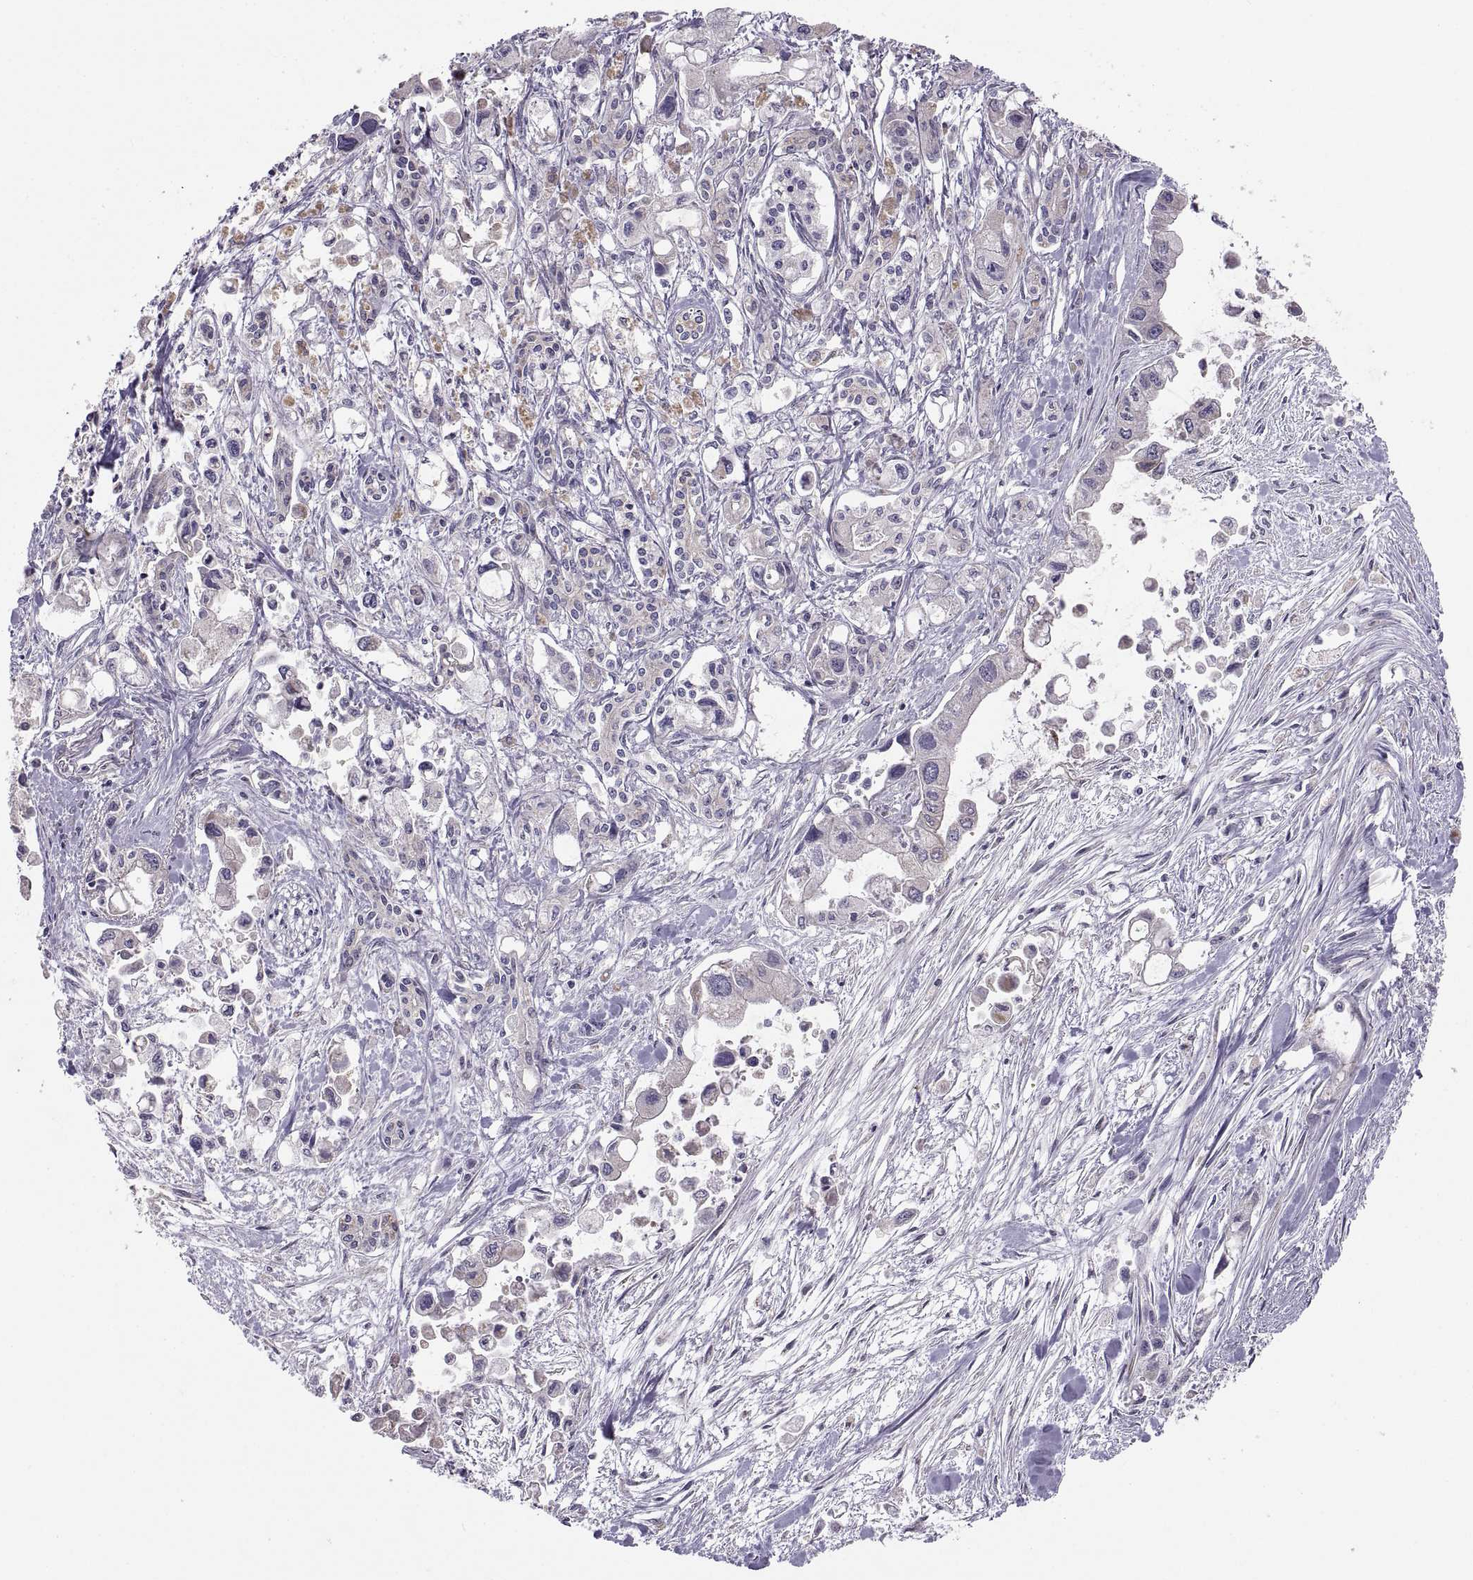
{"staining": {"intensity": "negative", "quantity": "none", "location": "none"}, "tissue": "pancreatic cancer", "cell_type": "Tumor cells", "image_type": "cancer", "snomed": [{"axis": "morphology", "description": "Adenocarcinoma, NOS"}, {"axis": "topography", "description": "Pancreas"}], "caption": "This is an immunohistochemistry (IHC) micrograph of human pancreatic cancer. There is no expression in tumor cells.", "gene": "ACSBG2", "patient": {"sex": "female", "age": 61}}